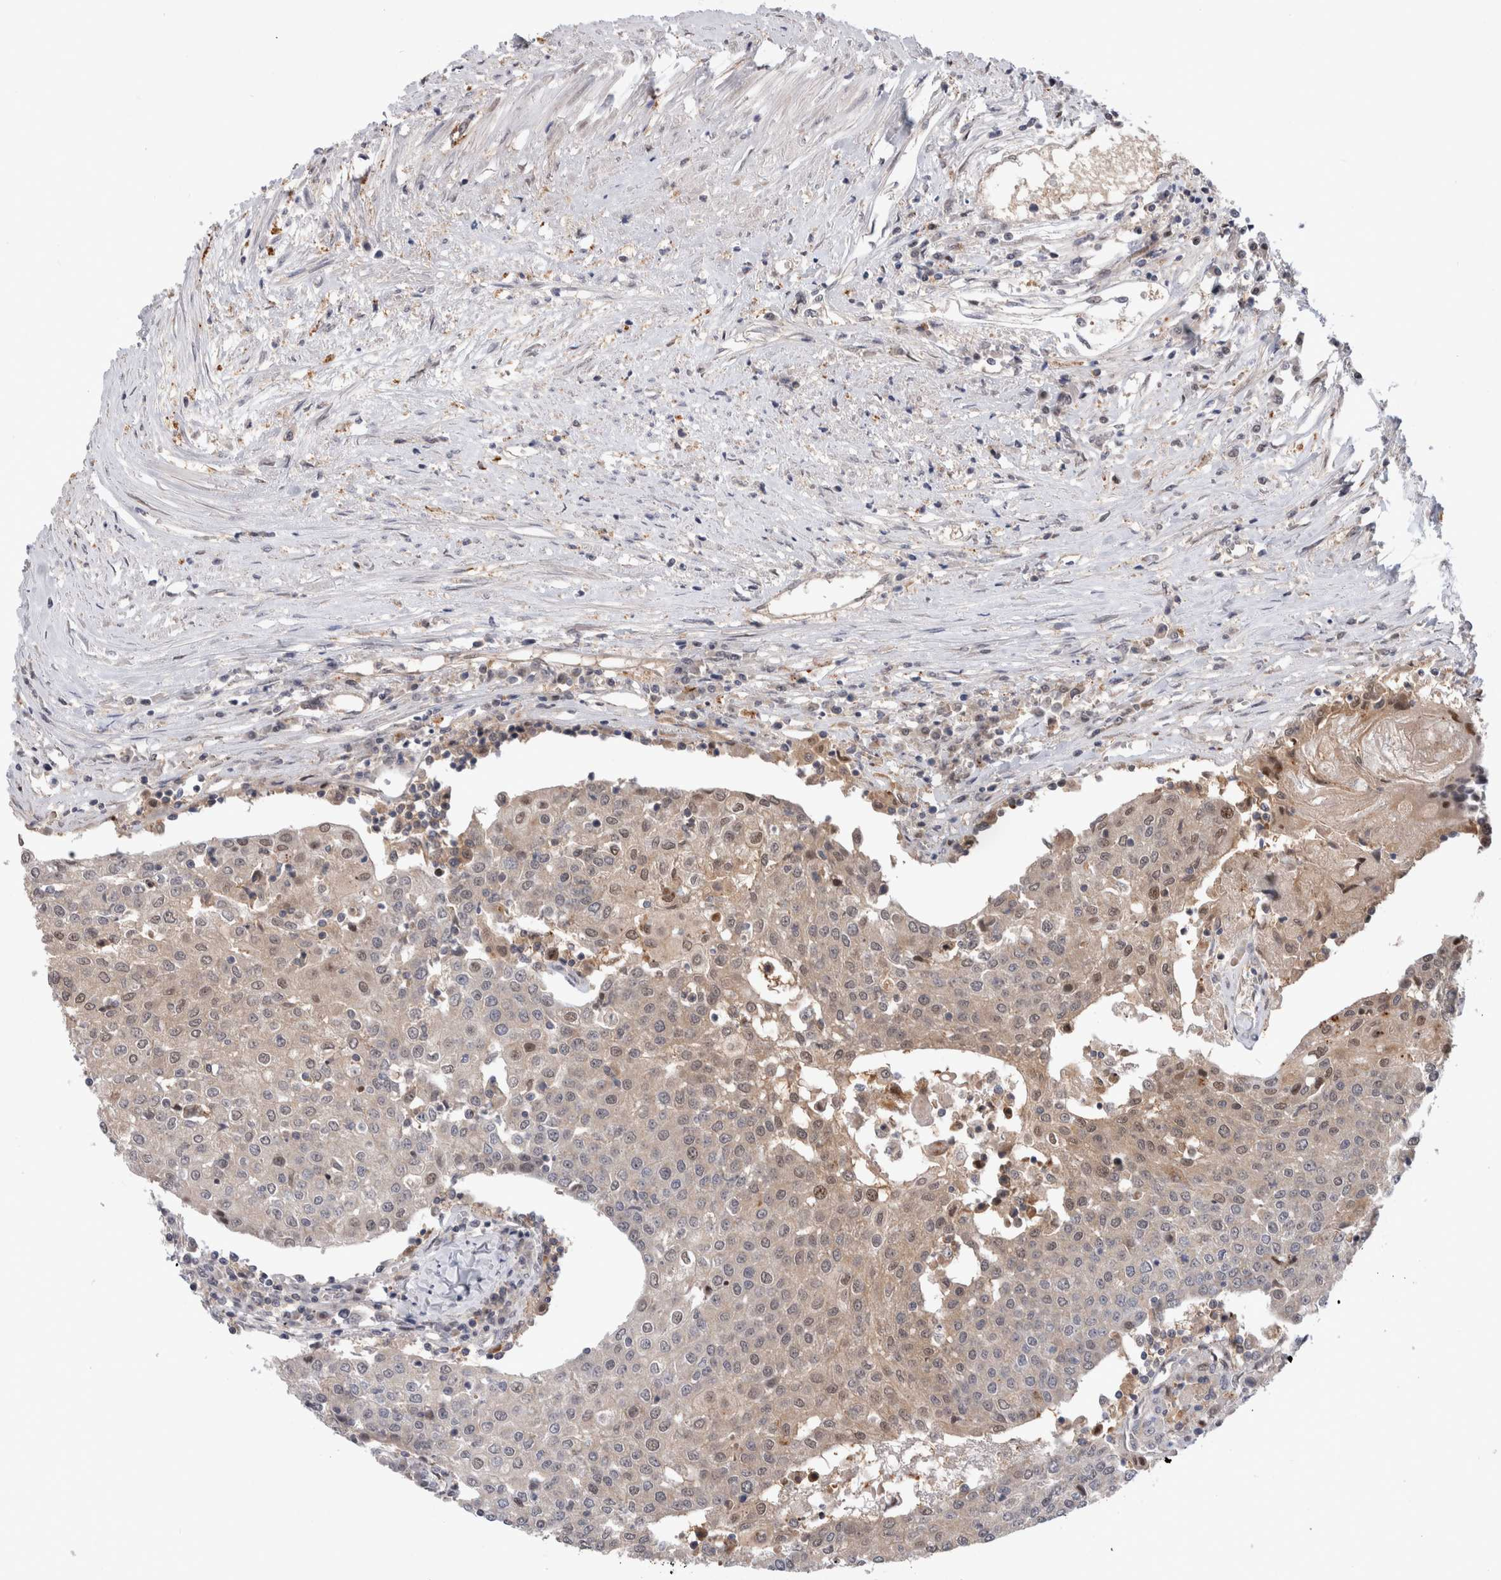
{"staining": {"intensity": "weak", "quantity": "25%-75%", "location": "cytoplasmic/membranous"}, "tissue": "urothelial cancer", "cell_type": "Tumor cells", "image_type": "cancer", "snomed": [{"axis": "morphology", "description": "Urothelial carcinoma, High grade"}, {"axis": "topography", "description": "Urinary bladder"}], "caption": "Urothelial cancer tissue demonstrates weak cytoplasmic/membranous positivity in approximately 25%-75% of tumor cells, visualized by immunohistochemistry. (IHC, brightfield microscopy, high magnification).", "gene": "MRPL37", "patient": {"sex": "female", "age": 85}}